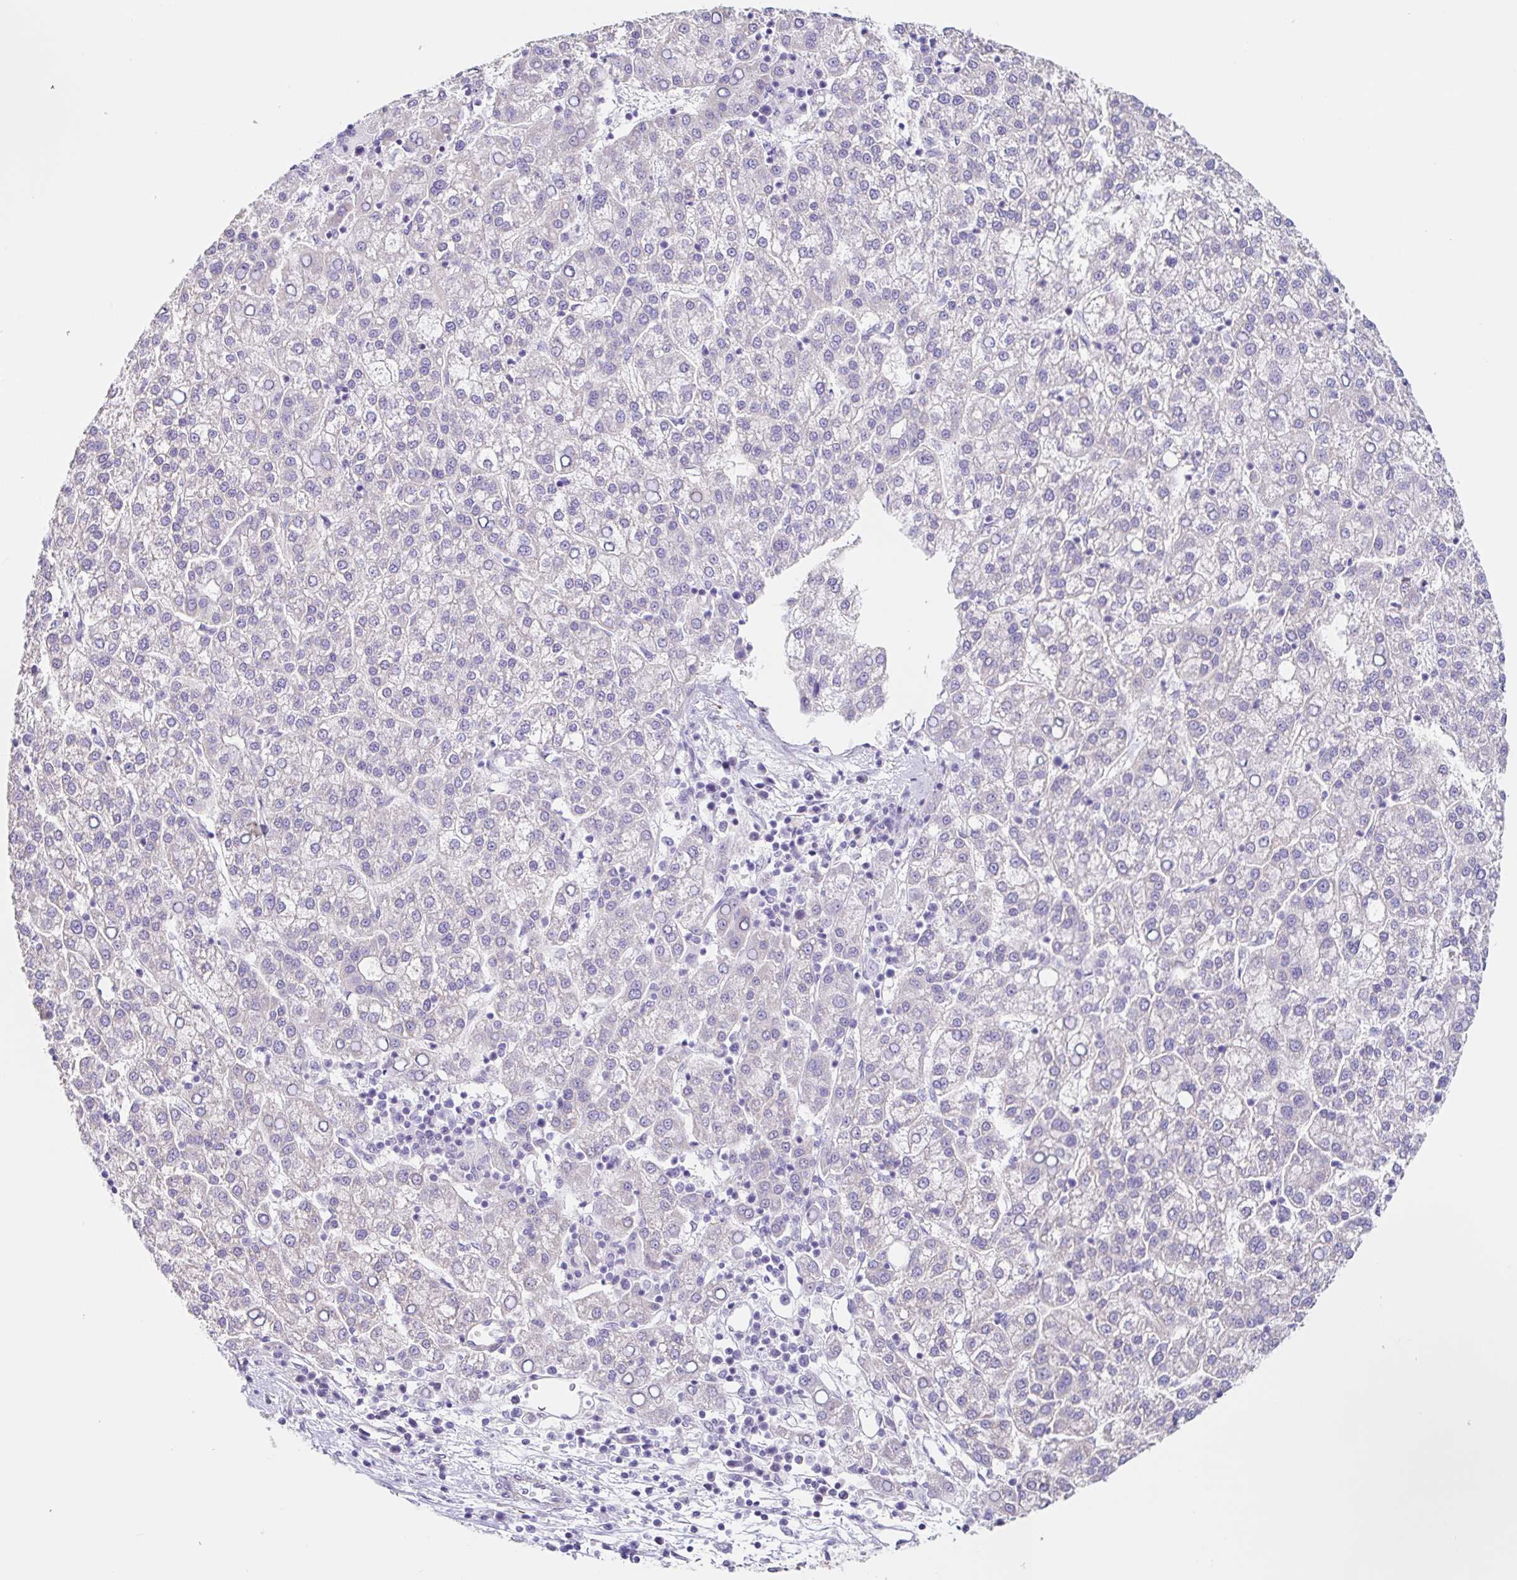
{"staining": {"intensity": "negative", "quantity": "none", "location": "none"}, "tissue": "liver cancer", "cell_type": "Tumor cells", "image_type": "cancer", "snomed": [{"axis": "morphology", "description": "Carcinoma, Hepatocellular, NOS"}, {"axis": "topography", "description": "Liver"}], "caption": "Immunohistochemistry image of neoplastic tissue: human liver hepatocellular carcinoma stained with DAB (3,3'-diaminobenzidine) reveals no significant protein staining in tumor cells.", "gene": "DCAF17", "patient": {"sex": "female", "age": 58}}